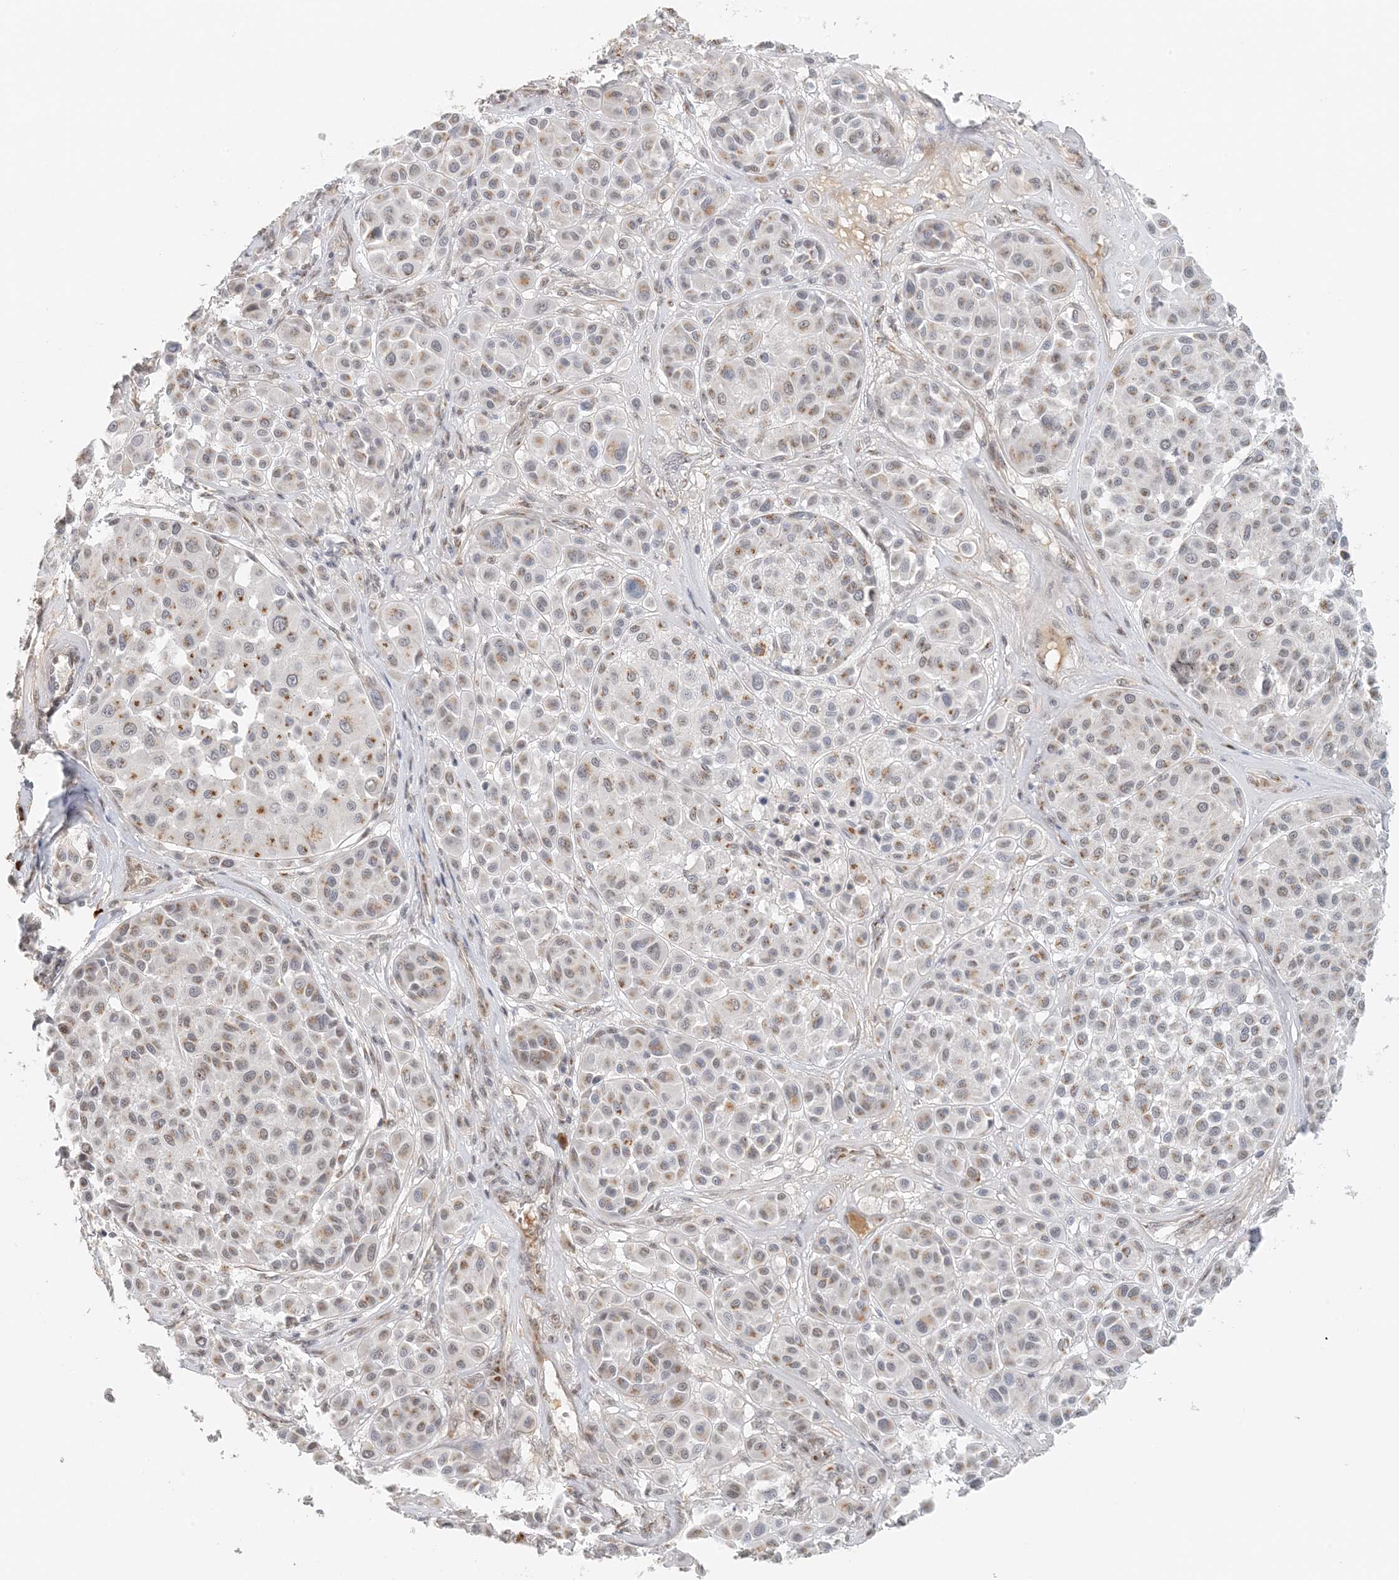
{"staining": {"intensity": "moderate", "quantity": "25%-75%", "location": "cytoplasmic/membranous"}, "tissue": "melanoma", "cell_type": "Tumor cells", "image_type": "cancer", "snomed": [{"axis": "morphology", "description": "Malignant melanoma, Metastatic site"}, {"axis": "topography", "description": "Soft tissue"}], "caption": "Immunohistochemistry (DAB) staining of malignant melanoma (metastatic site) demonstrates moderate cytoplasmic/membranous protein staining in approximately 25%-75% of tumor cells.", "gene": "ZCCHC4", "patient": {"sex": "male", "age": 41}}